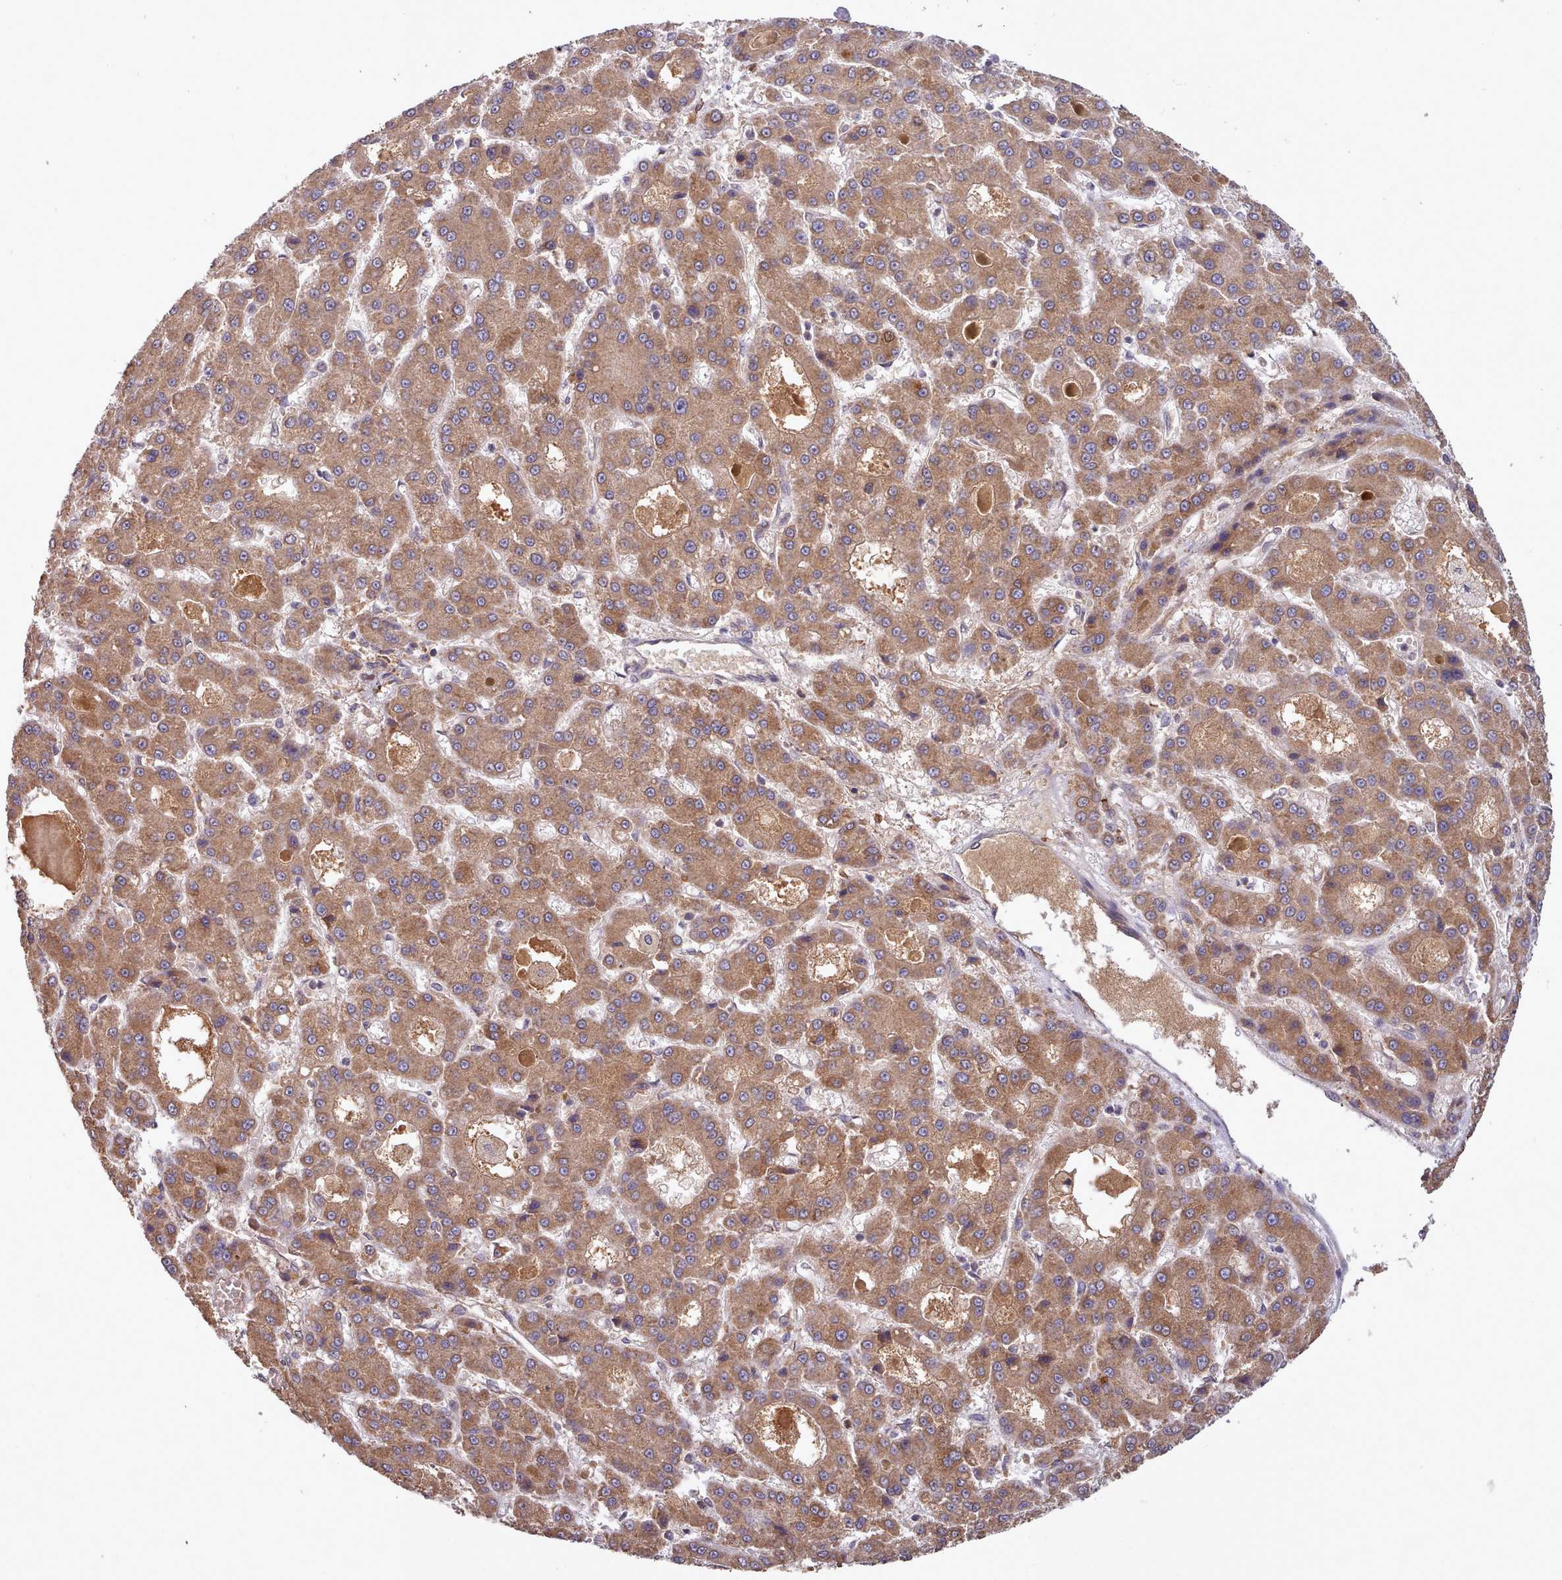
{"staining": {"intensity": "moderate", "quantity": ">75%", "location": "cytoplasmic/membranous"}, "tissue": "liver cancer", "cell_type": "Tumor cells", "image_type": "cancer", "snomed": [{"axis": "morphology", "description": "Carcinoma, Hepatocellular, NOS"}, {"axis": "topography", "description": "Liver"}], "caption": "Moderate cytoplasmic/membranous staining for a protein is appreciated in approximately >75% of tumor cells of liver cancer (hepatocellular carcinoma) using immunohistochemistry.", "gene": "PIP4P1", "patient": {"sex": "male", "age": 70}}